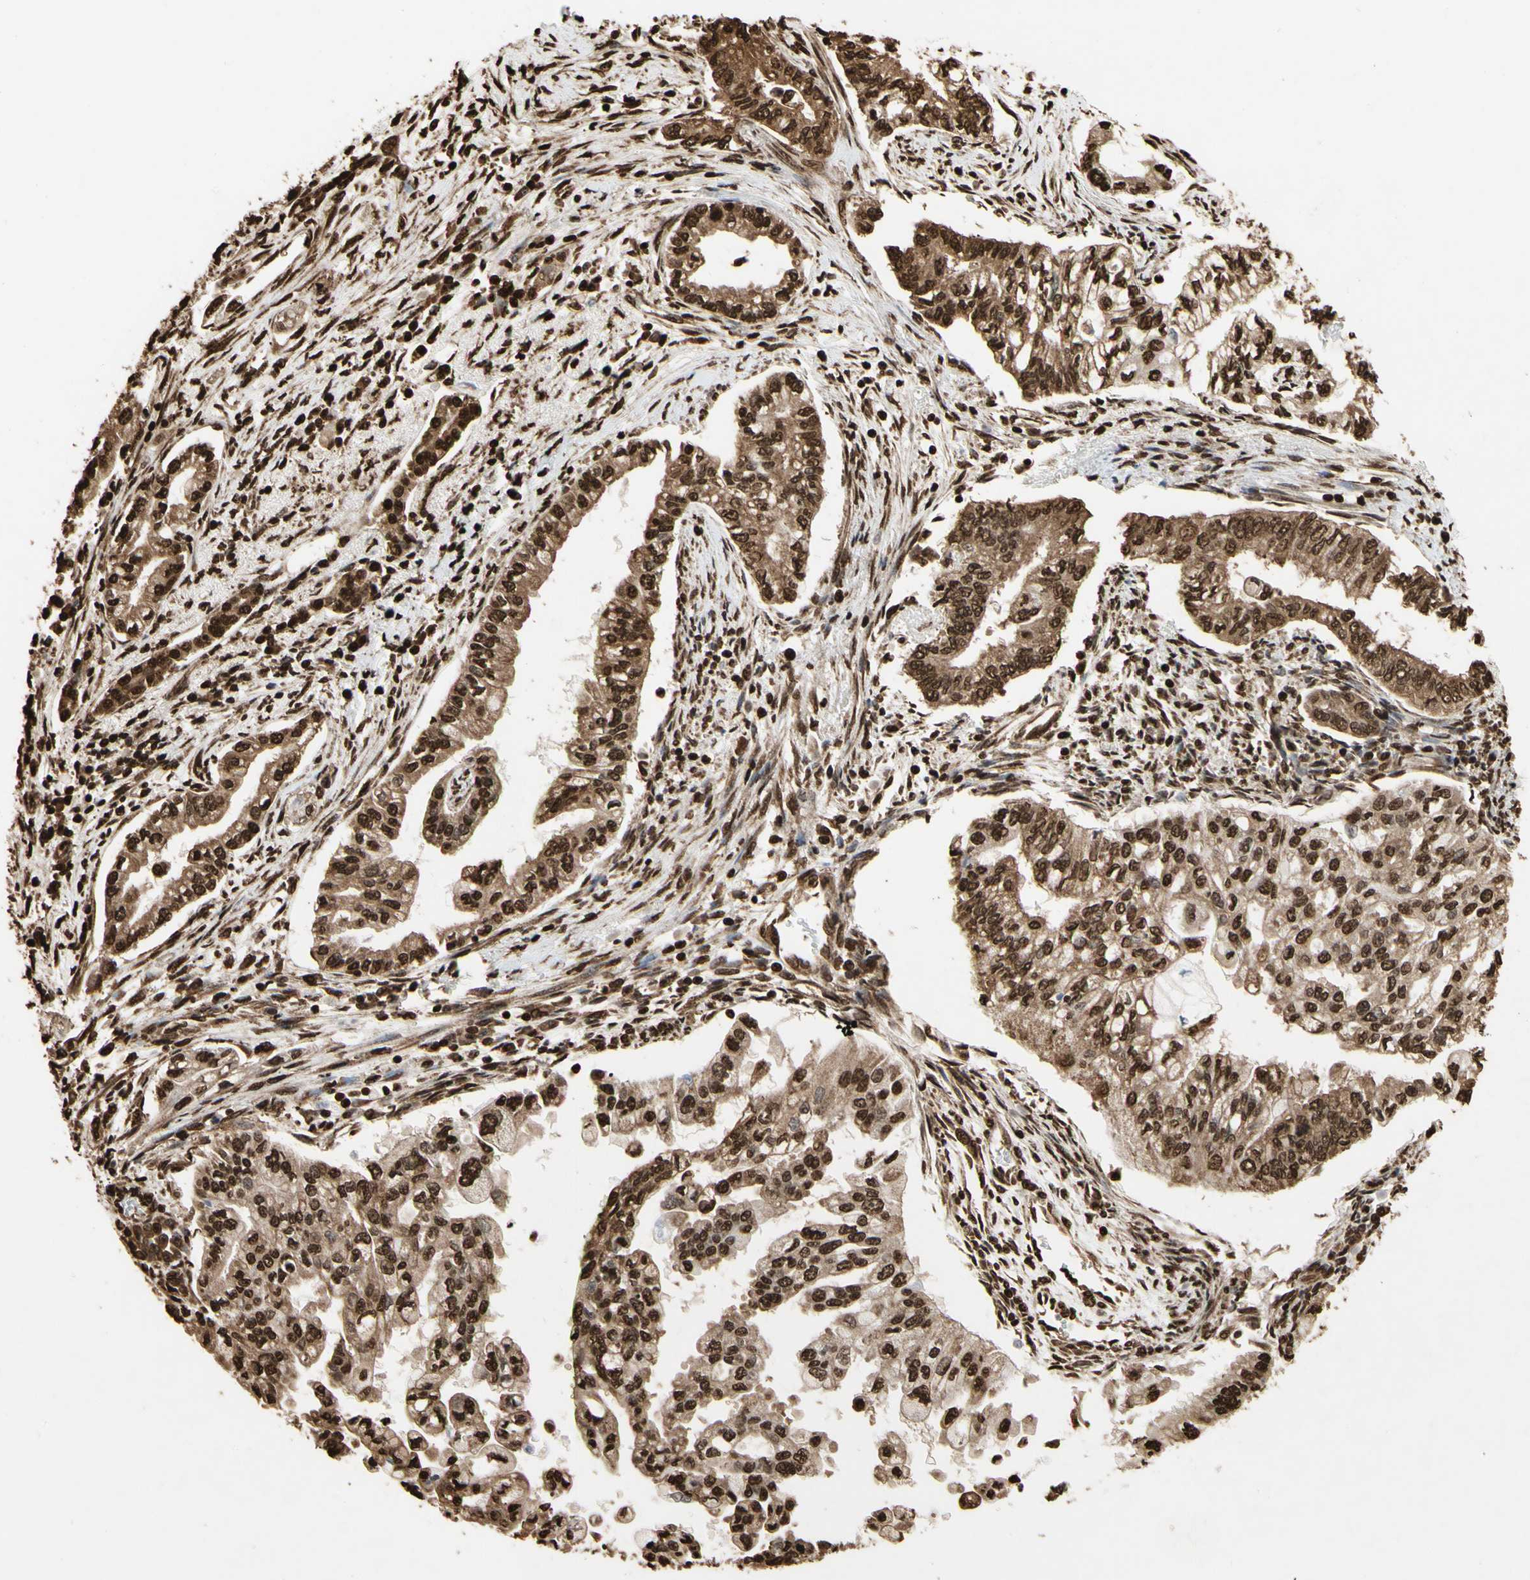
{"staining": {"intensity": "strong", "quantity": ">75%", "location": "cytoplasmic/membranous,nuclear"}, "tissue": "pancreatic cancer", "cell_type": "Tumor cells", "image_type": "cancer", "snomed": [{"axis": "morphology", "description": "Normal tissue, NOS"}, {"axis": "topography", "description": "Pancreas"}], "caption": "Protein analysis of pancreatic cancer tissue demonstrates strong cytoplasmic/membranous and nuclear expression in about >75% of tumor cells.", "gene": "HNRNPK", "patient": {"sex": "male", "age": 42}}